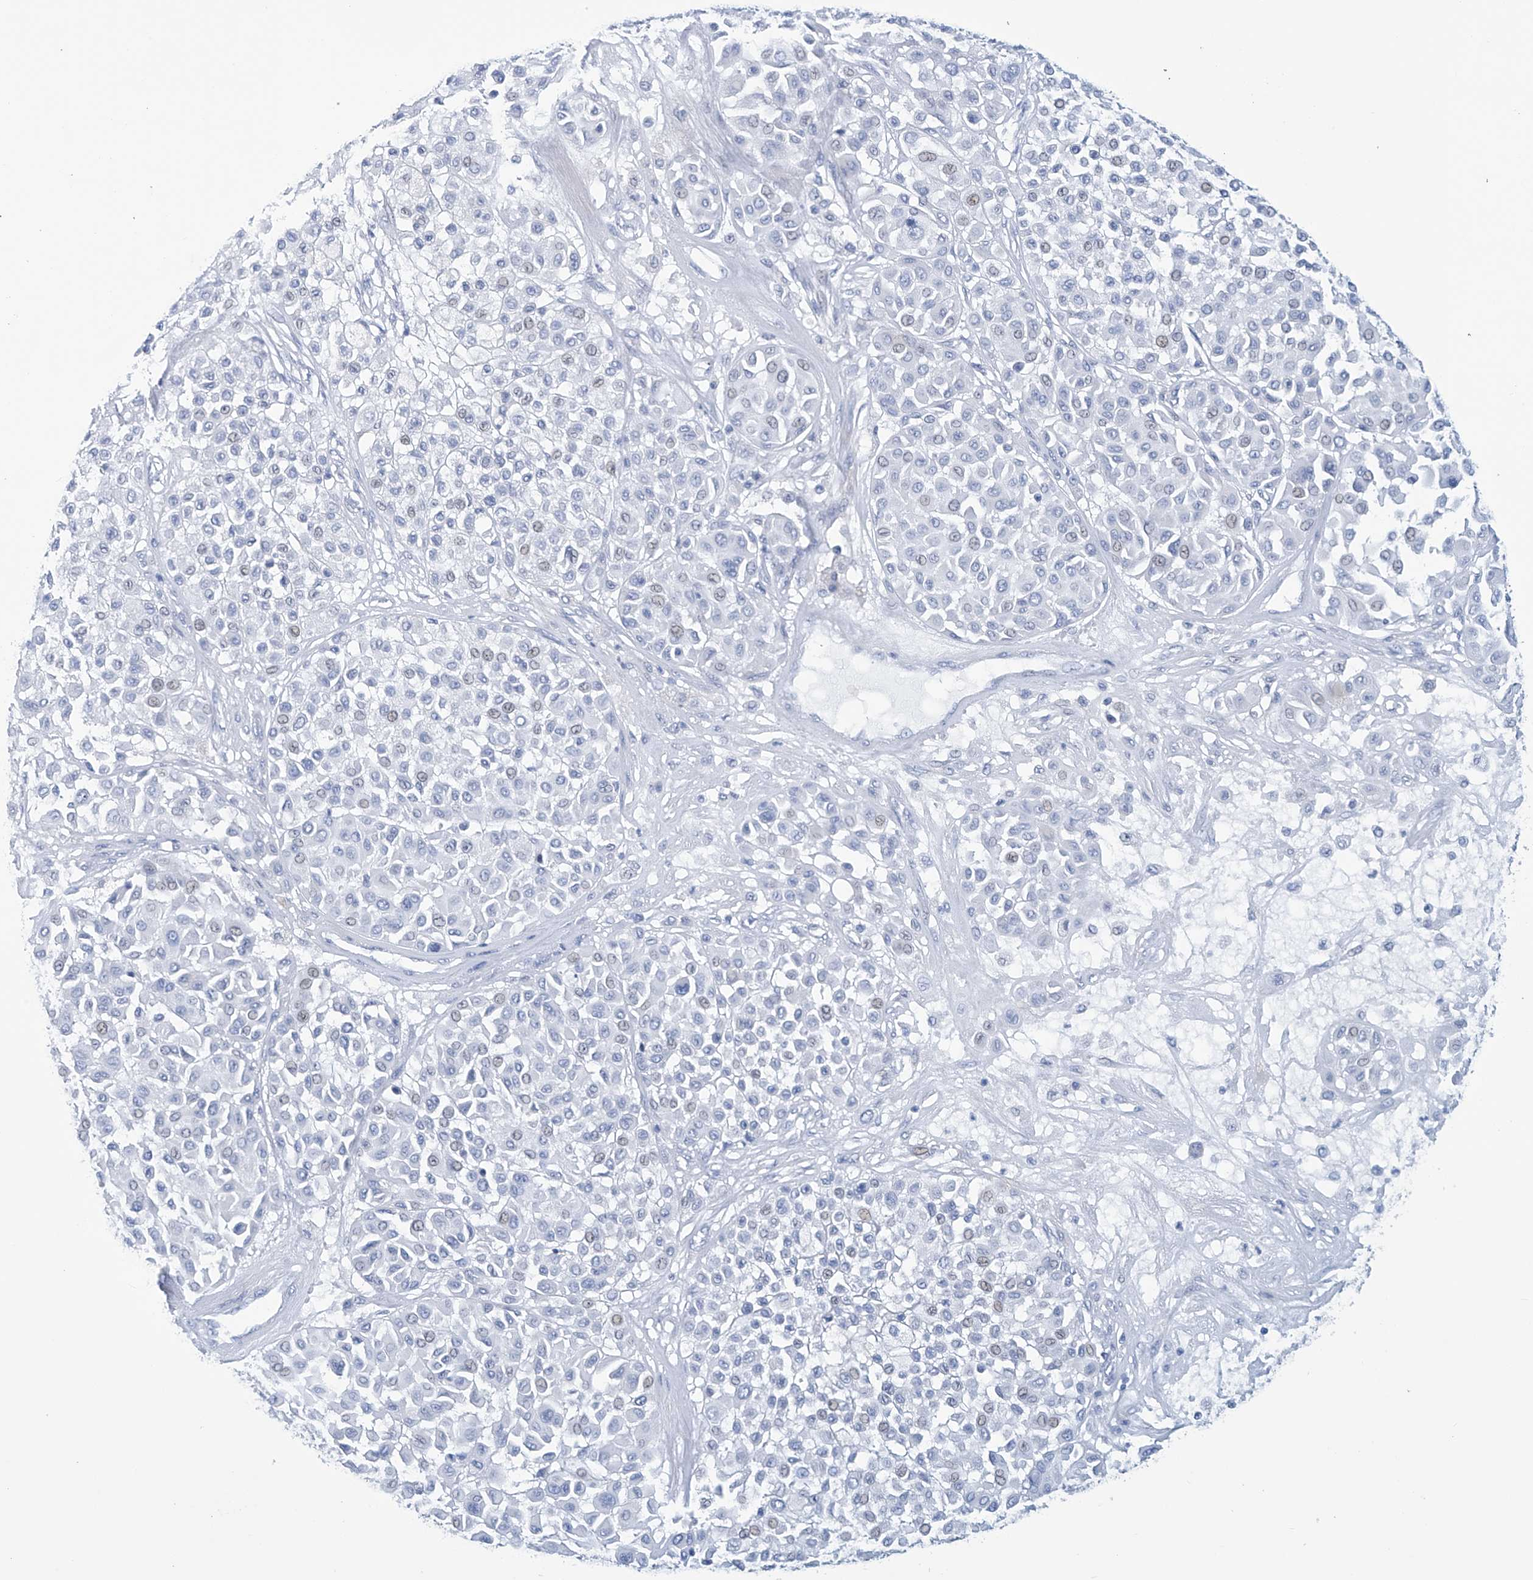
{"staining": {"intensity": "negative", "quantity": "none", "location": "none"}, "tissue": "melanoma", "cell_type": "Tumor cells", "image_type": "cancer", "snomed": [{"axis": "morphology", "description": "Malignant melanoma, Metastatic site"}, {"axis": "topography", "description": "Soft tissue"}], "caption": "Immunohistochemistry image of human malignant melanoma (metastatic site) stained for a protein (brown), which demonstrates no positivity in tumor cells. (IHC, brightfield microscopy, high magnification).", "gene": "DSP", "patient": {"sex": "male", "age": 41}}